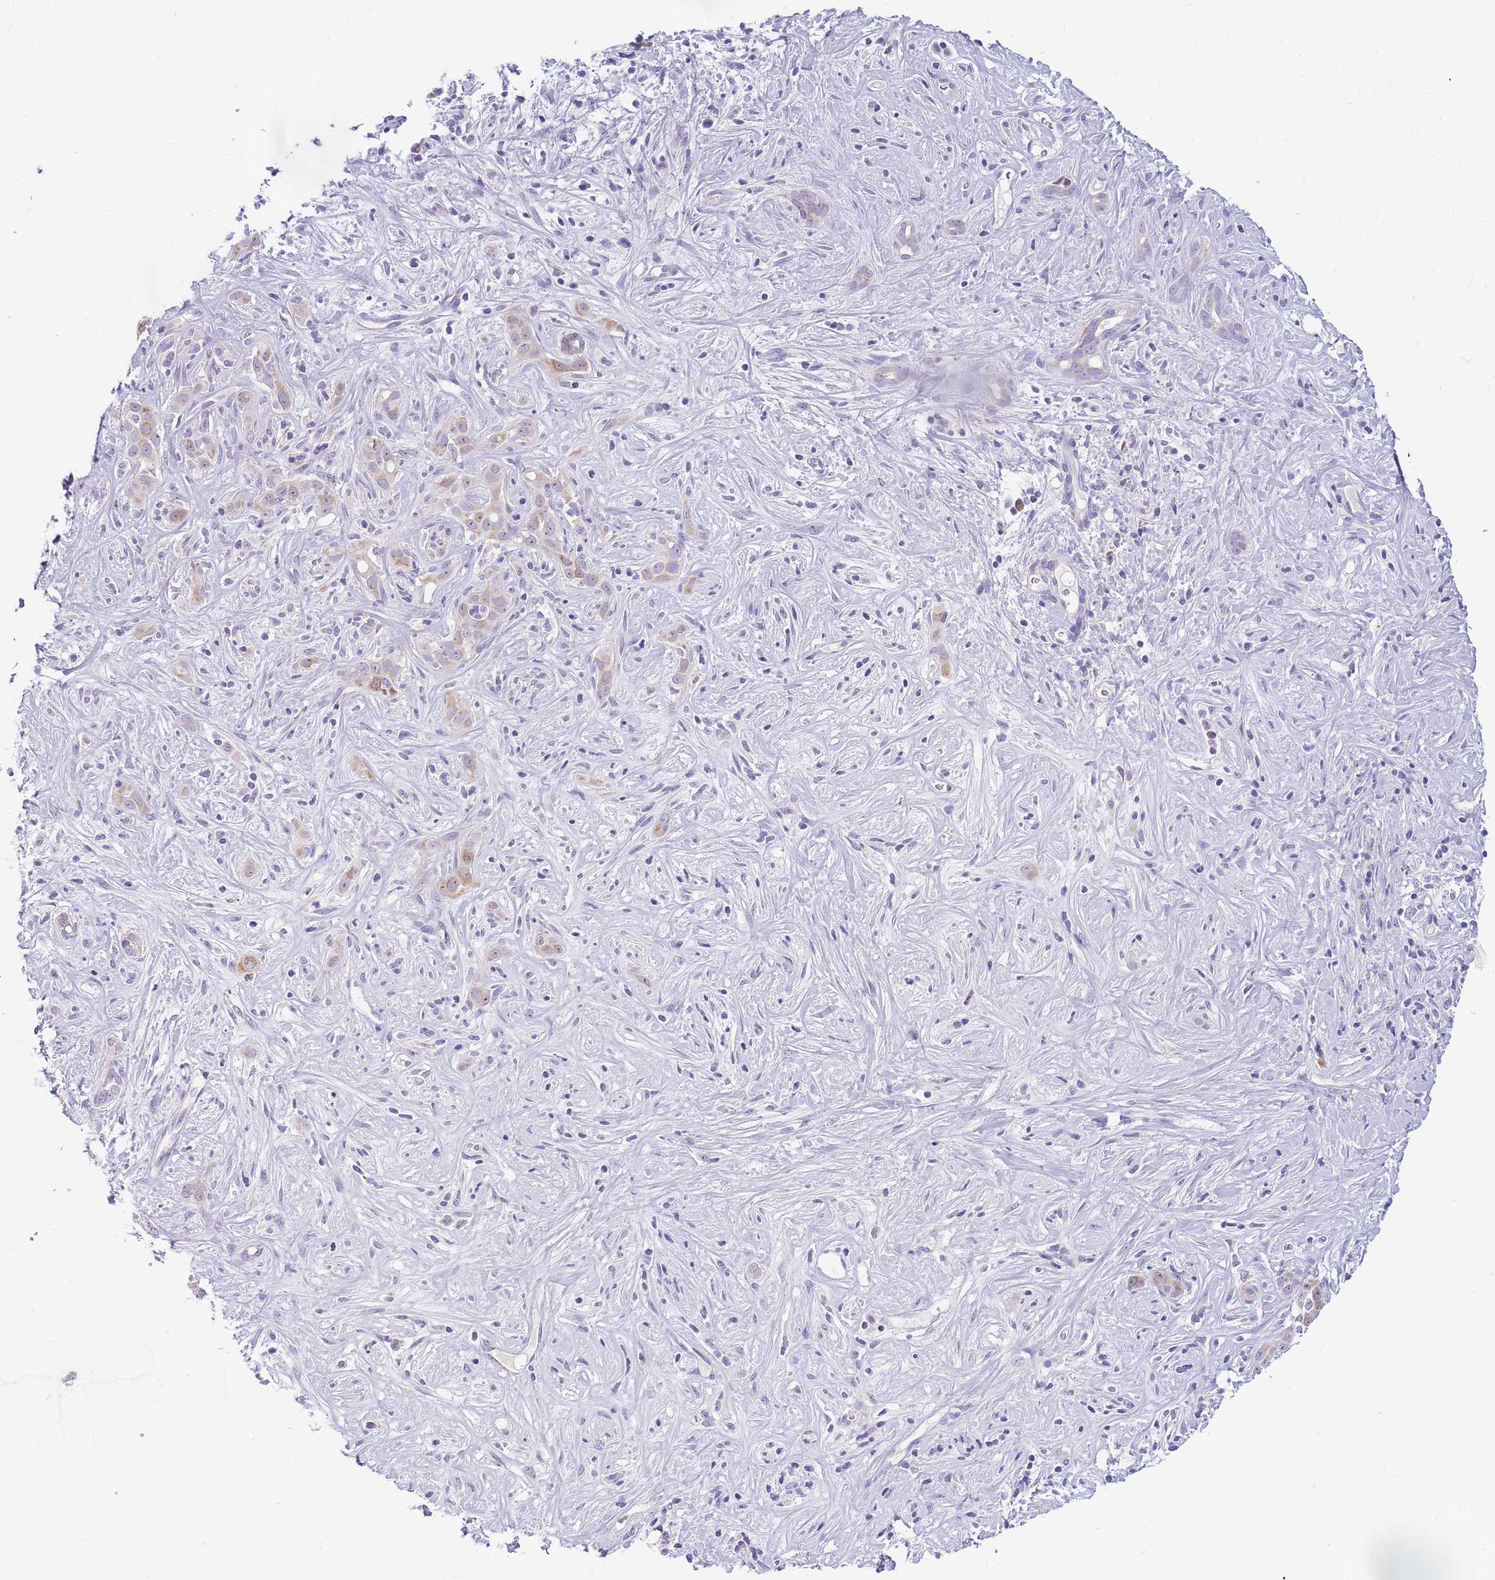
{"staining": {"intensity": "moderate", "quantity": ">75%", "location": "cytoplasmic/membranous"}, "tissue": "liver cancer", "cell_type": "Tumor cells", "image_type": "cancer", "snomed": [{"axis": "morphology", "description": "Cholangiocarcinoma"}, {"axis": "topography", "description": "Liver"}], "caption": "The immunohistochemical stain highlights moderate cytoplasmic/membranous staining in tumor cells of liver cholangiocarcinoma tissue.", "gene": "DNAJA3", "patient": {"sex": "male", "age": 67}}